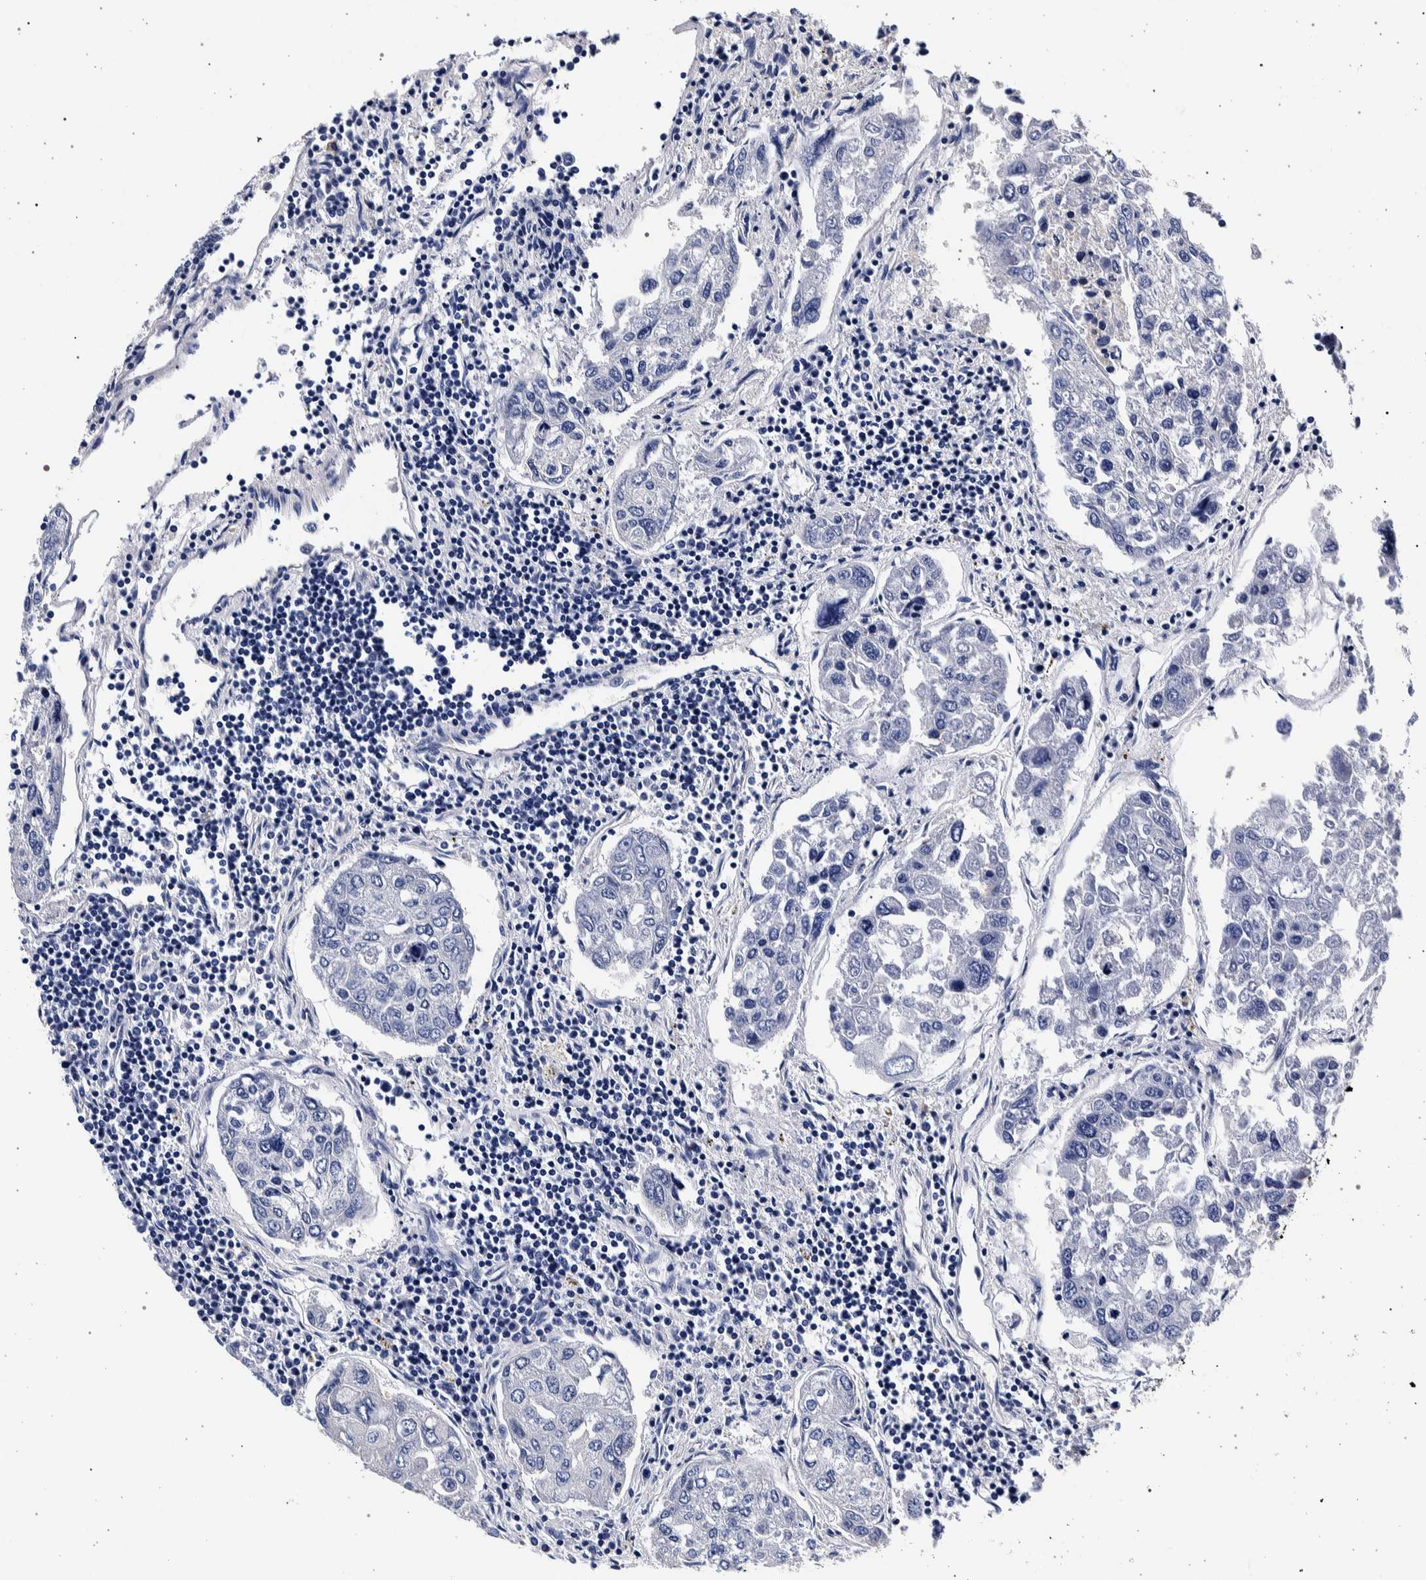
{"staining": {"intensity": "negative", "quantity": "none", "location": "none"}, "tissue": "urothelial cancer", "cell_type": "Tumor cells", "image_type": "cancer", "snomed": [{"axis": "morphology", "description": "Urothelial carcinoma, High grade"}, {"axis": "topography", "description": "Lymph node"}, {"axis": "topography", "description": "Urinary bladder"}], "caption": "Urothelial cancer was stained to show a protein in brown. There is no significant expression in tumor cells. The staining was performed using DAB (3,3'-diaminobenzidine) to visualize the protein expression in brown, while the nuclei were stained in blue with hematoxylin (Magnification: 20x).", "gene": "NIBAN2", "patient": {"sex": "male", "age": 51}}